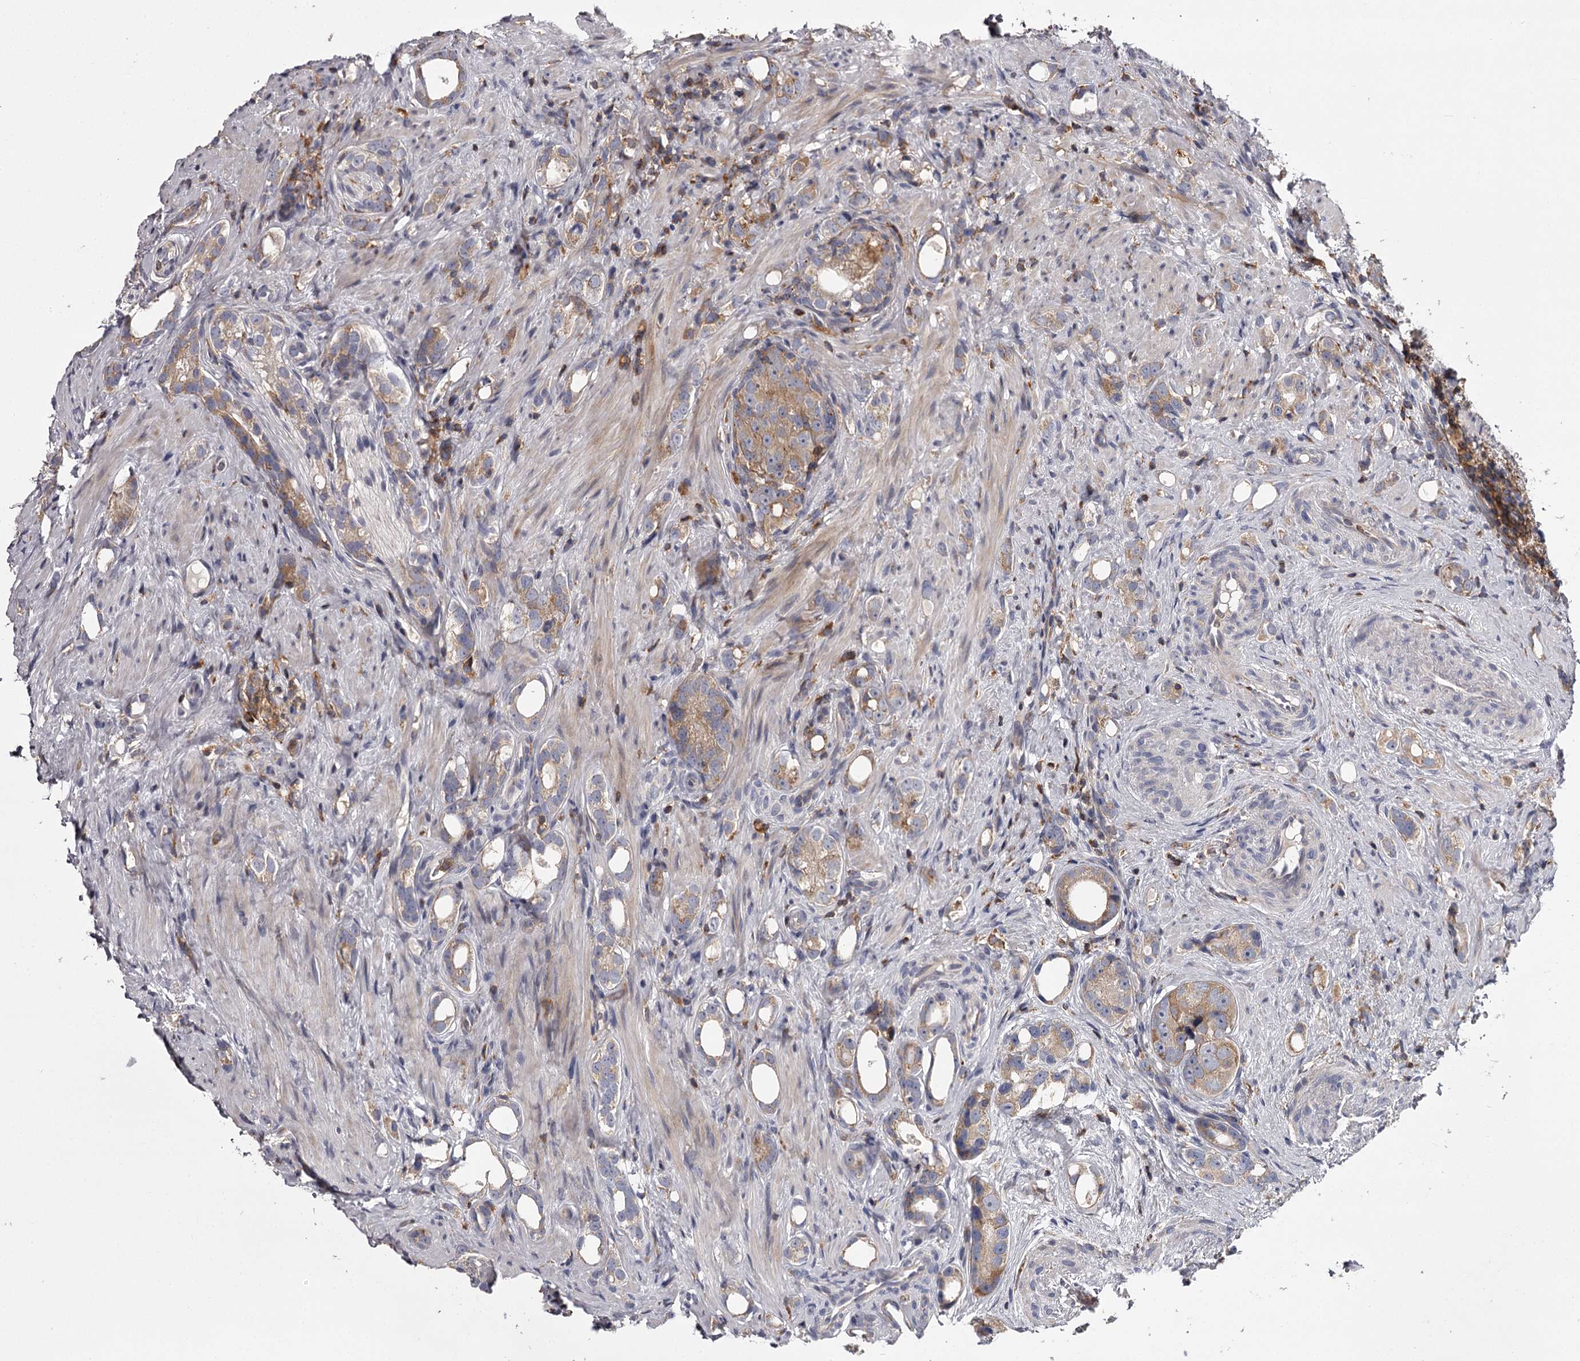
{"staining": {"intensity": "moderate", "quantity": ">75%", "location": "cytoplasmic/membranous"}, "tissue": "prostate cancer", "cell_type": "Tumor cells", "image_type": "cancer", "snomed": [{"axis": "morphology", "description": "Adenocarcinoma, High grade"}, {"axis": "topography", "description": "Prostate"}], "caption": "This image exhibits immunohistochemistry (IHC) staining of adenocarcinoma (high-grade) (prostate), with medium moderate cytoplasmic/membranous positivity in about >75% of tumor cells.", "gene": "RASSF6", "patient": {"sex": "male", "age": 63}}